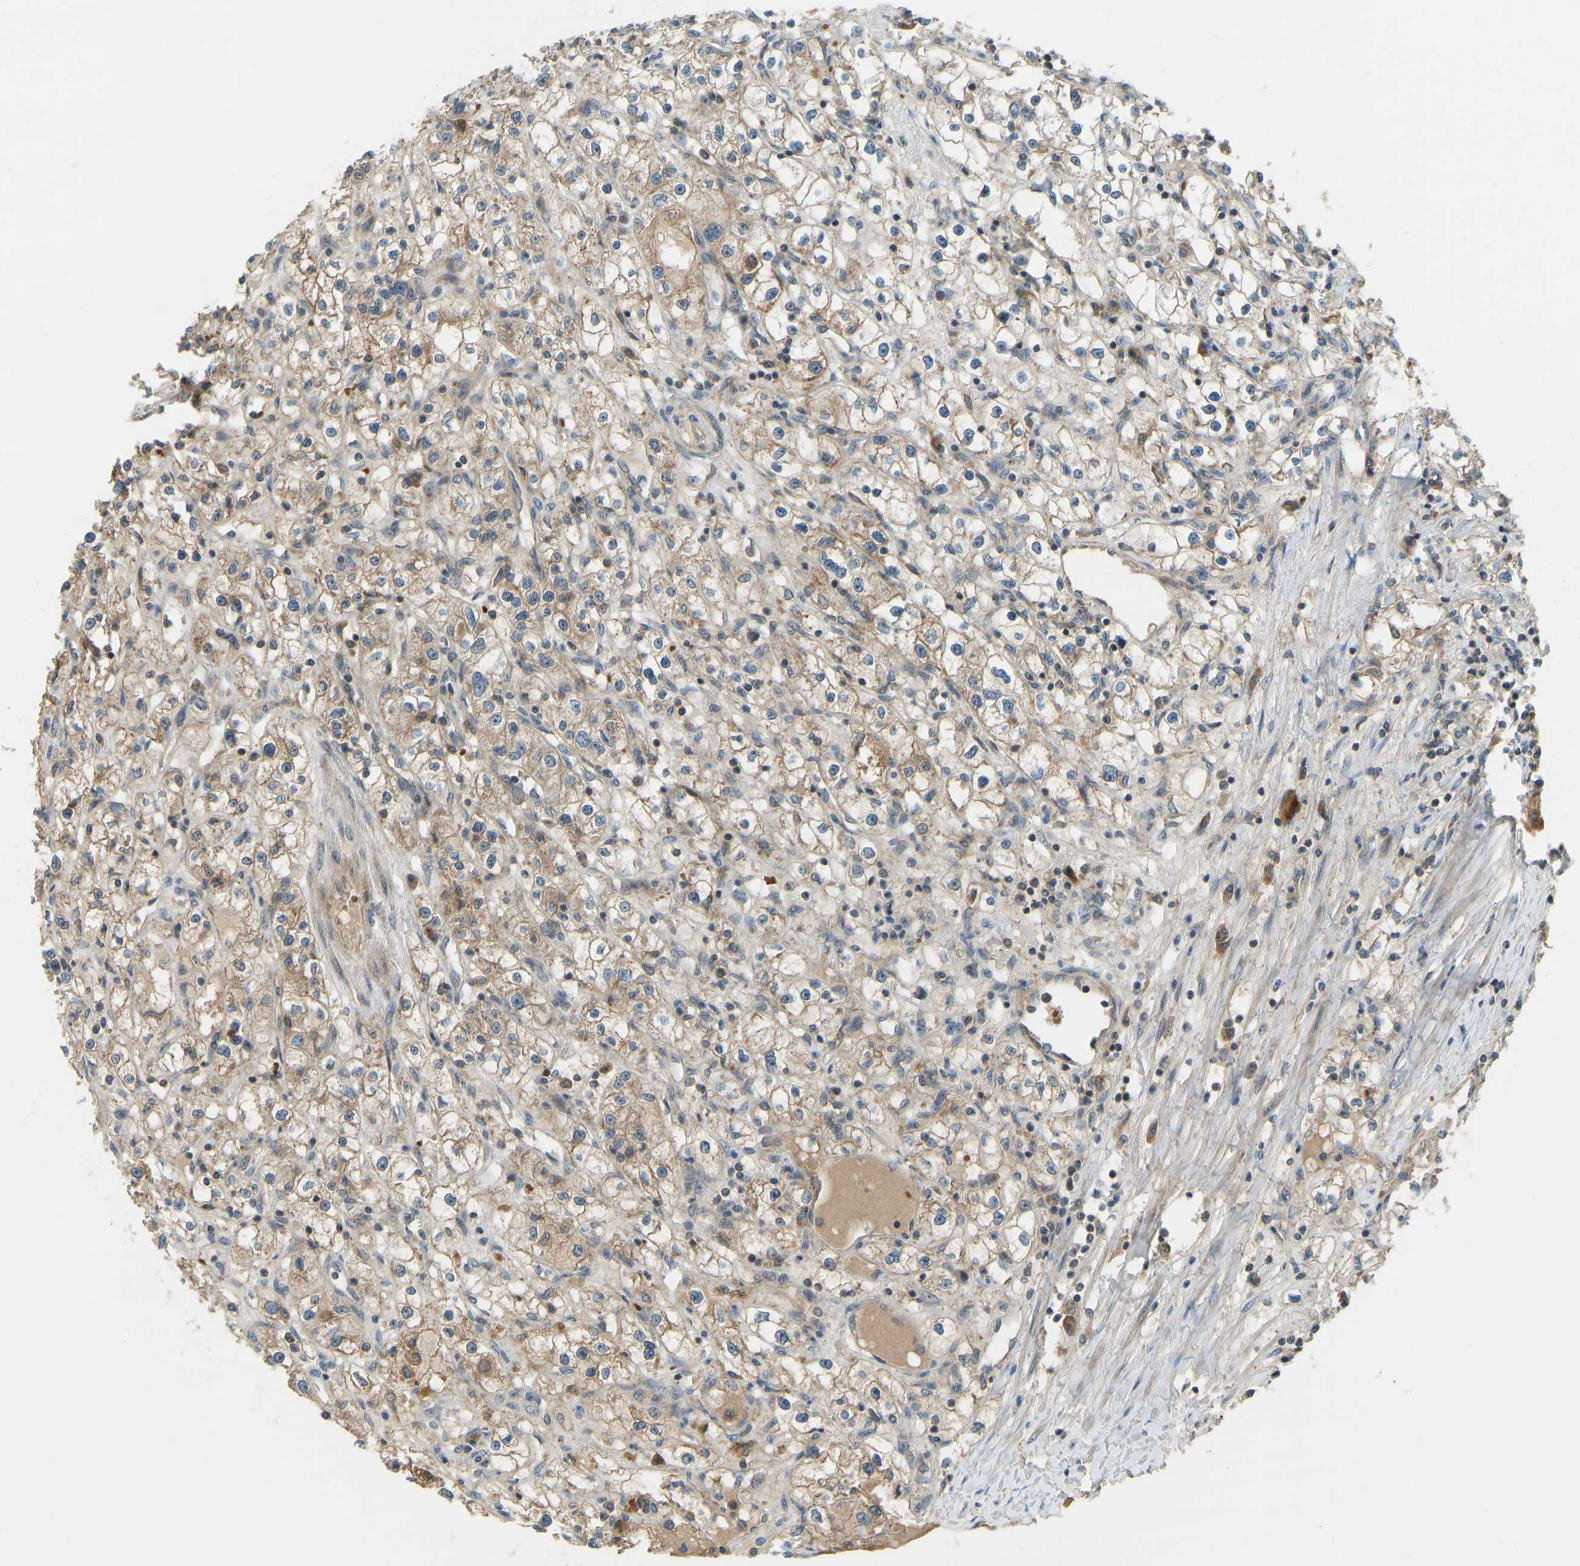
{"staining": {"intensity": "moderate", "quantity": ">75%", "location": "cytoplasmic/membranous"}, "tissue": "renal cancer", "cell_type": "Tumor cells", "image_type": "cancer", "snomed": [{"axis": "morphology", "description": "Adenocarcinoma, NOS"}, {"axis": "topography", "description": "Kidney"}], "caption": "Brown immunohistochemical staining in renal cancer demonstrates moderate cytoplasmic/membranous staining in approximately >75% of tumor cells.", "gene": "ZNF71", "patient": {"sex": "male", "age": 56}}